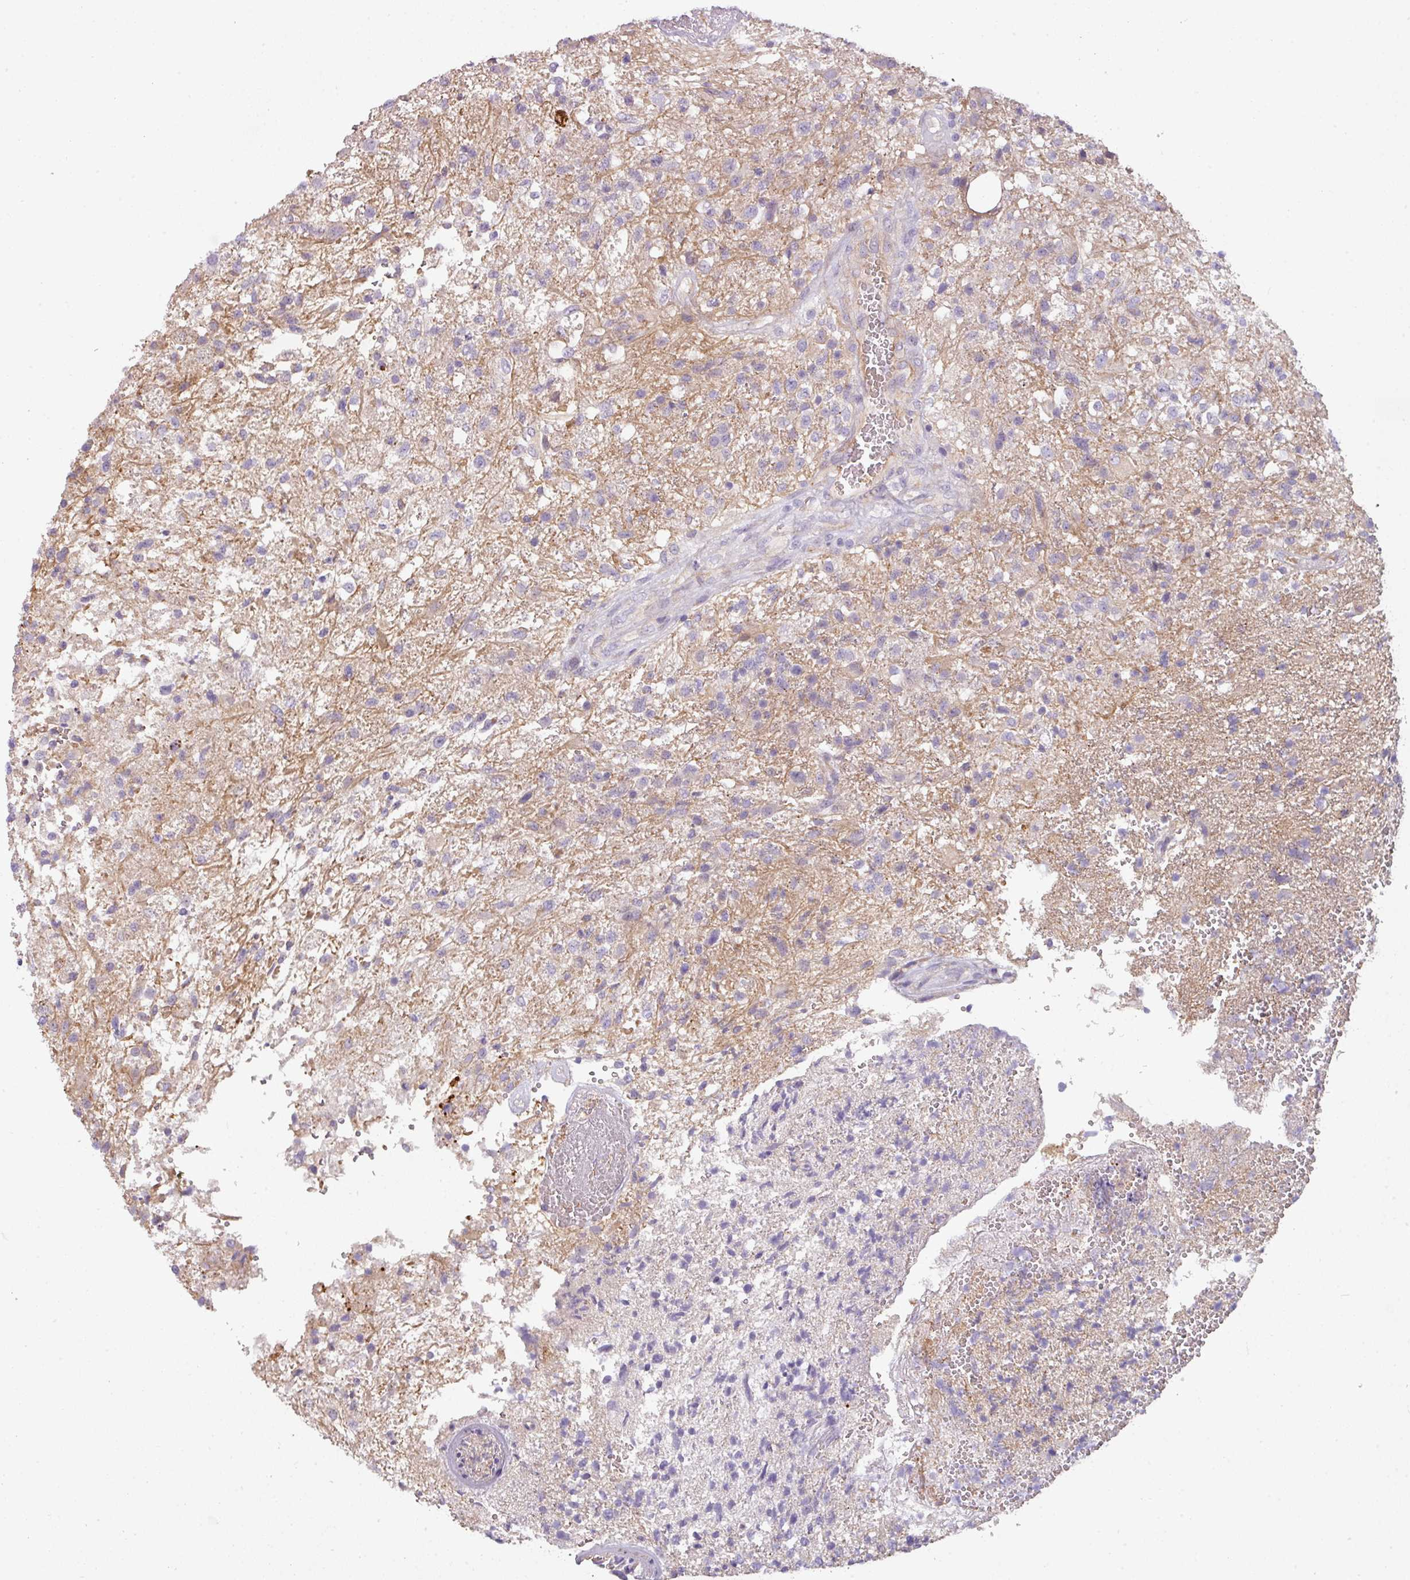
{"staining": {"intensity": "negative", "quantity": "none", "location": "none"}, "tissue": "glioma", "cell_type": "Tumor cells", "image_type": "cancer", "snomed": [{"axis": "morphology", "description": "Glioma, malignant, High grade"}, {"axis": "topography", "description": "Brain"}], "caption": "High magnification brightfield microscopy of glioma stained with DAB (brown) and counterstained with hematoxylin (blue): tumor cells show no significant expression.", "gene": "BUD23", "patient": {"sex": "male", "age": 56}}